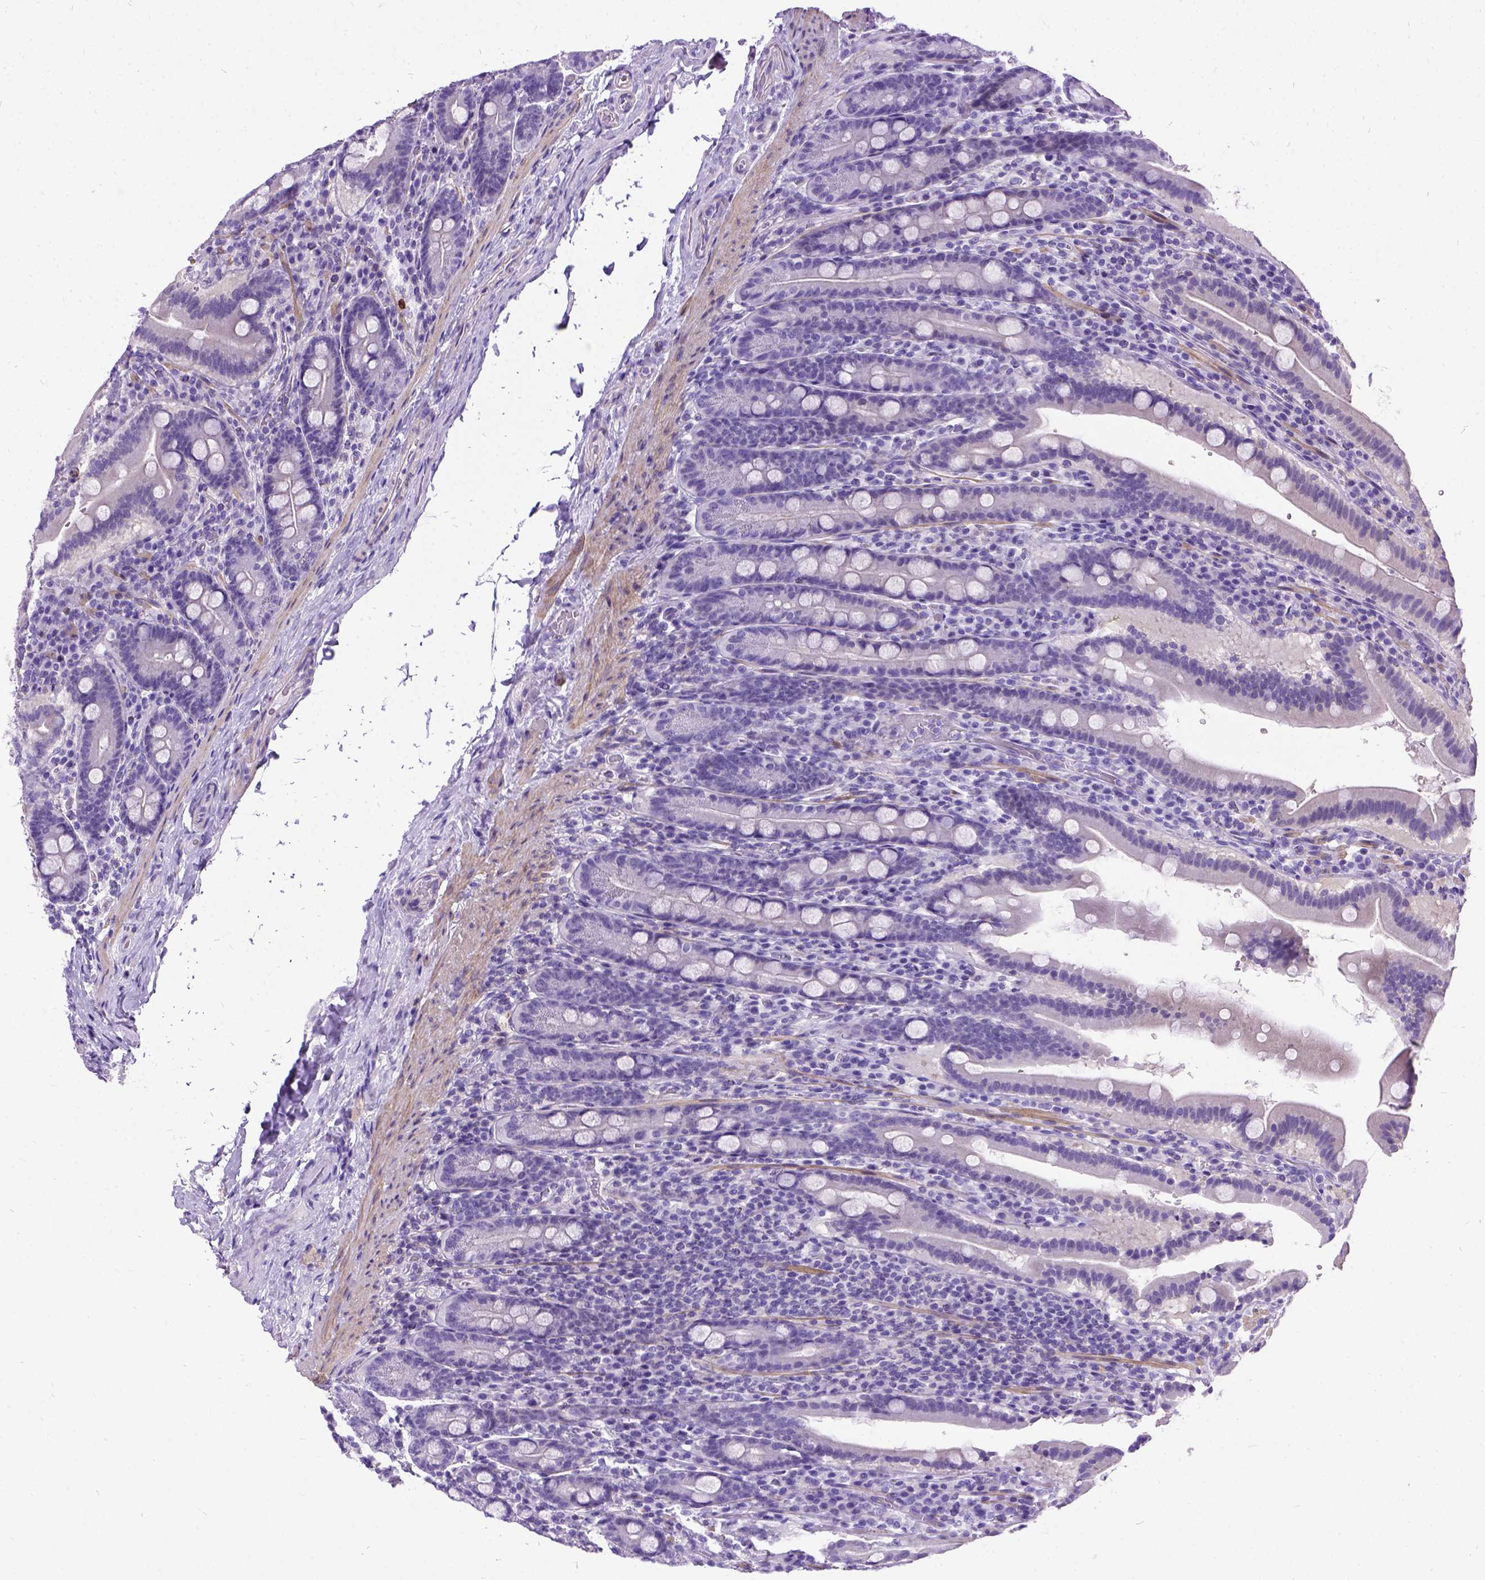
{"staining": {"intensity": "negative", "quantity": "none", "location": "none"}, "tissue": "small intestine", "cell_type": "Glandular cells", "image_type": "normal", "snomed": [{"axis": "morphology", "description": "Normal tissue, NOS"}, {"axis": "topography", "description": "Small intestine"}], "caption": "The photomicrograph reveals no staining of glandular cells in unremarkable small intestine.", "gene": "ENSG00000254979", "patient": {"sex": "male", "age": 26}}